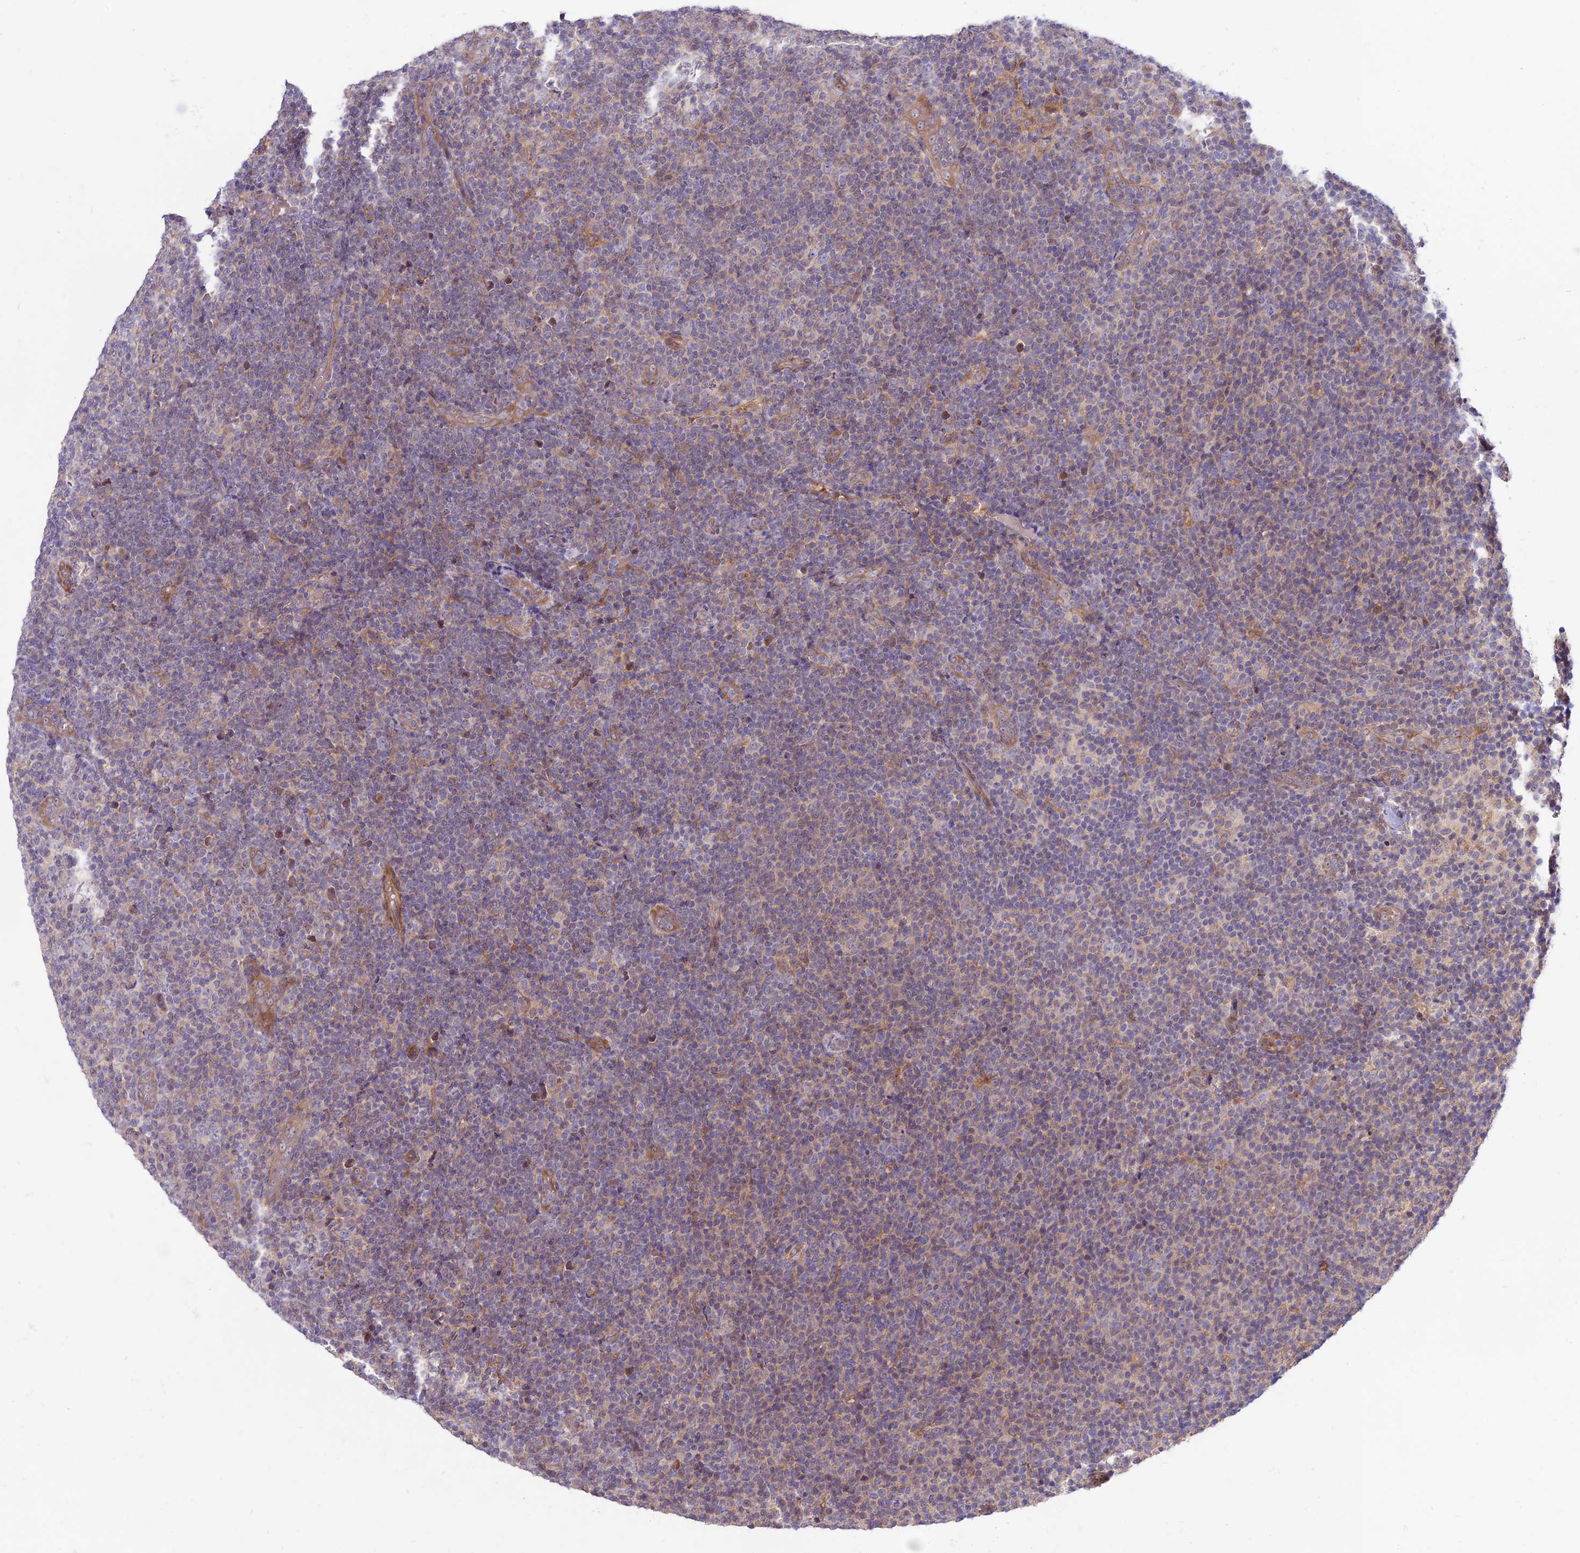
{"staining": {"intensity": "negative", "quantity": "none", "location": "none"}, "tissue": "lymphoma", "cell_type": "Tumor cells", "image_type": "cancer", "snomed": [{"axis": "morphology", "description": "Malignant lymphoma, non-Hodgkin's type, Low grade"}, {"axis": "topography", "description": "Lymph node"}], "caption": "Tumor cells show no significant positivity in lymphoma.", "gene": "COG8", "patient": {"sex": "male", "age": 66}}